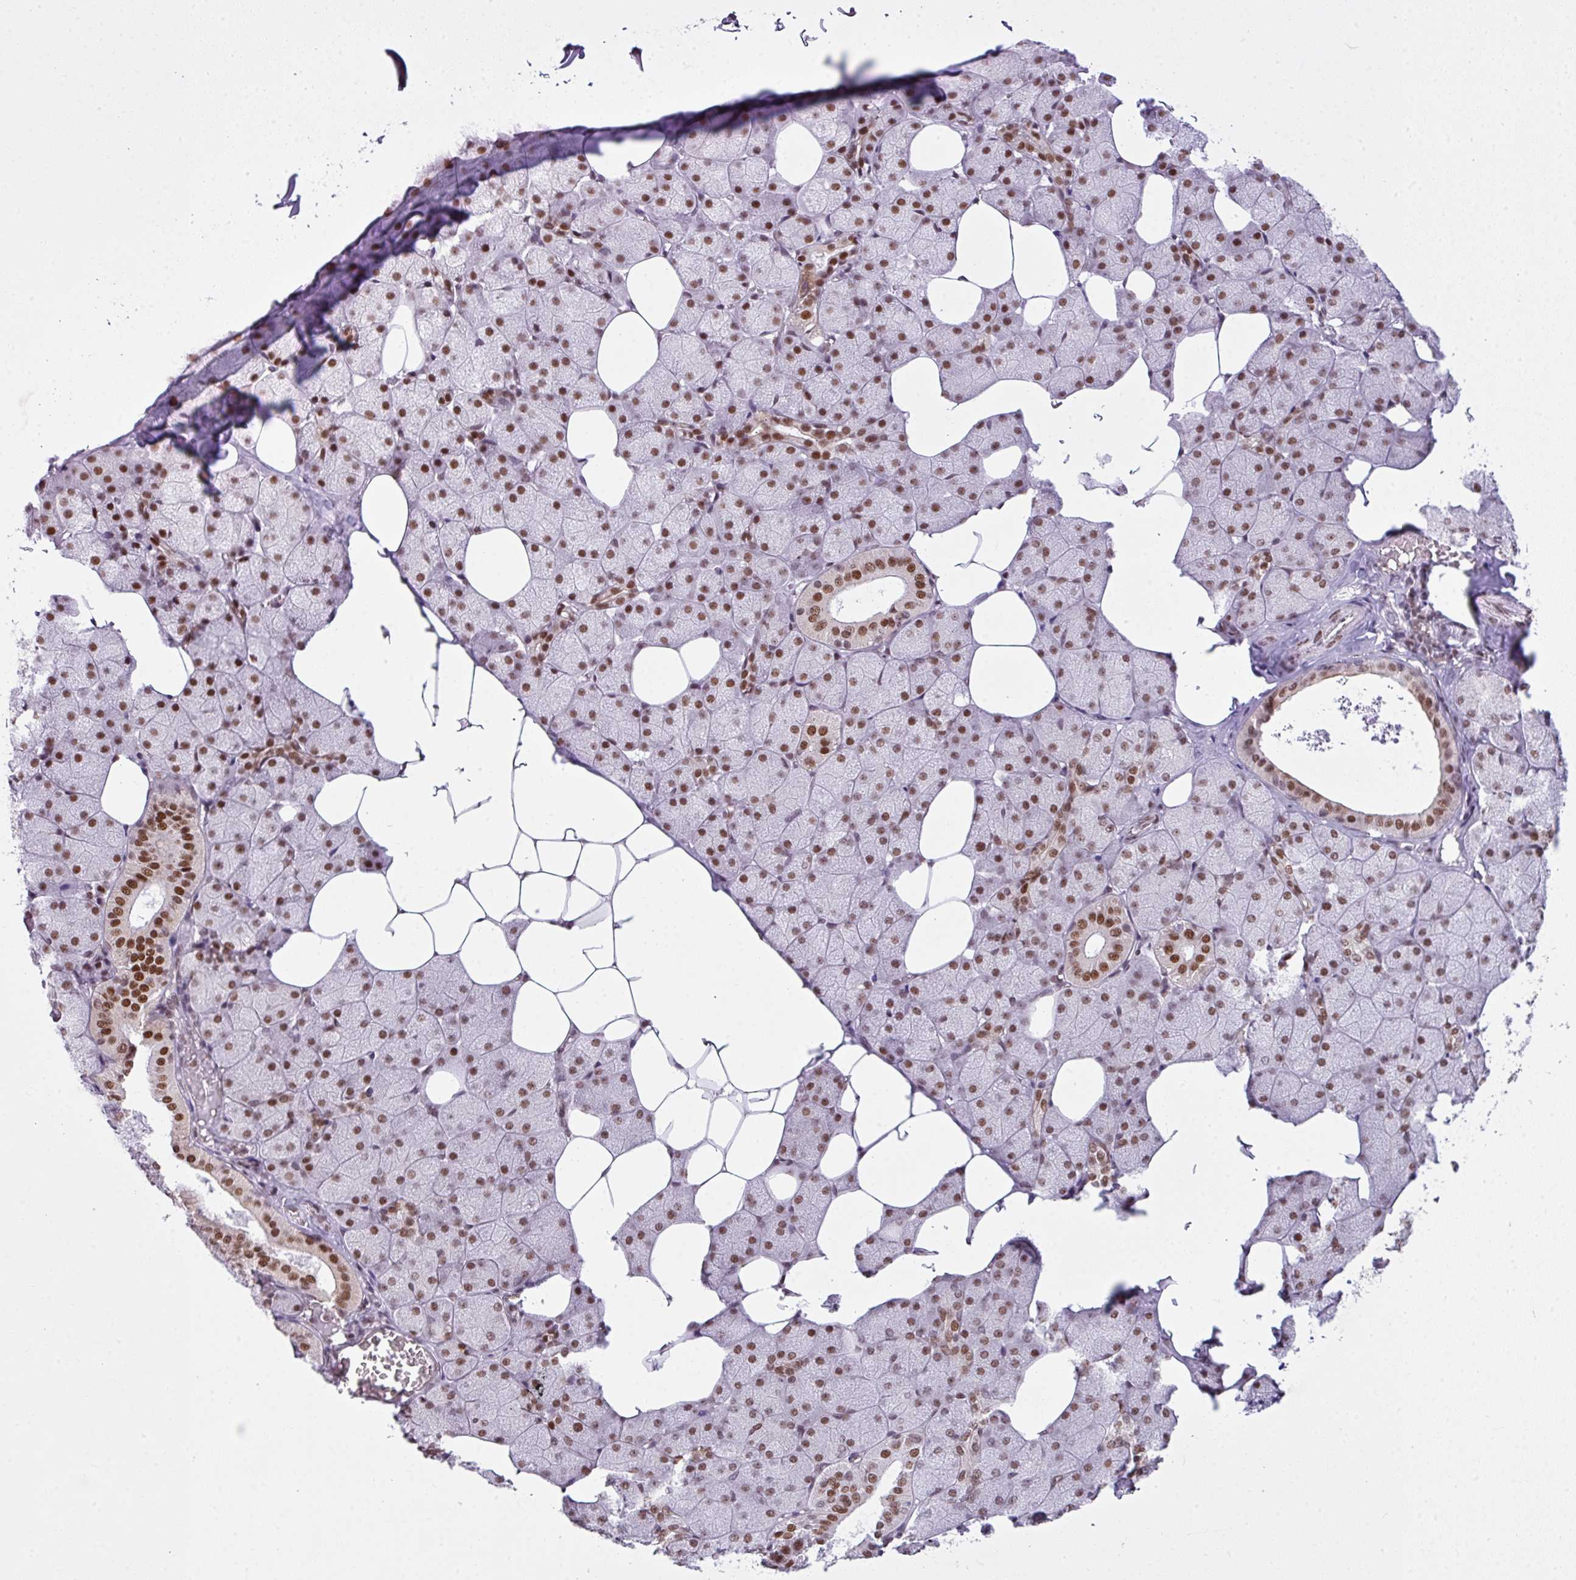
{"staining": {"intensity": "strong", "quantity": ">75%", "location": "nuclear"}, "tissue": "salivary gland", "cell_type": "Glandular cells", "image_type": "normal", "snomed": [{"axis": "morphology", "description": "Normal tissue, NOS"}, {"axis": "topography", "description": "Salivary gland"}, {"axis": "topography", "description": "Peripheral nerve tissue"}], "caption": "Brown immunohistochemical staining in normal salivary gland shows strong nuclear staining in about >75% of glandular cells. (DAB (3,3'-diaminobenzidine) = brown stain, brightfield microscopy at high magnification).", "gene": "ARL6IP4", "patient": {"sex": "male", "age": 38}}